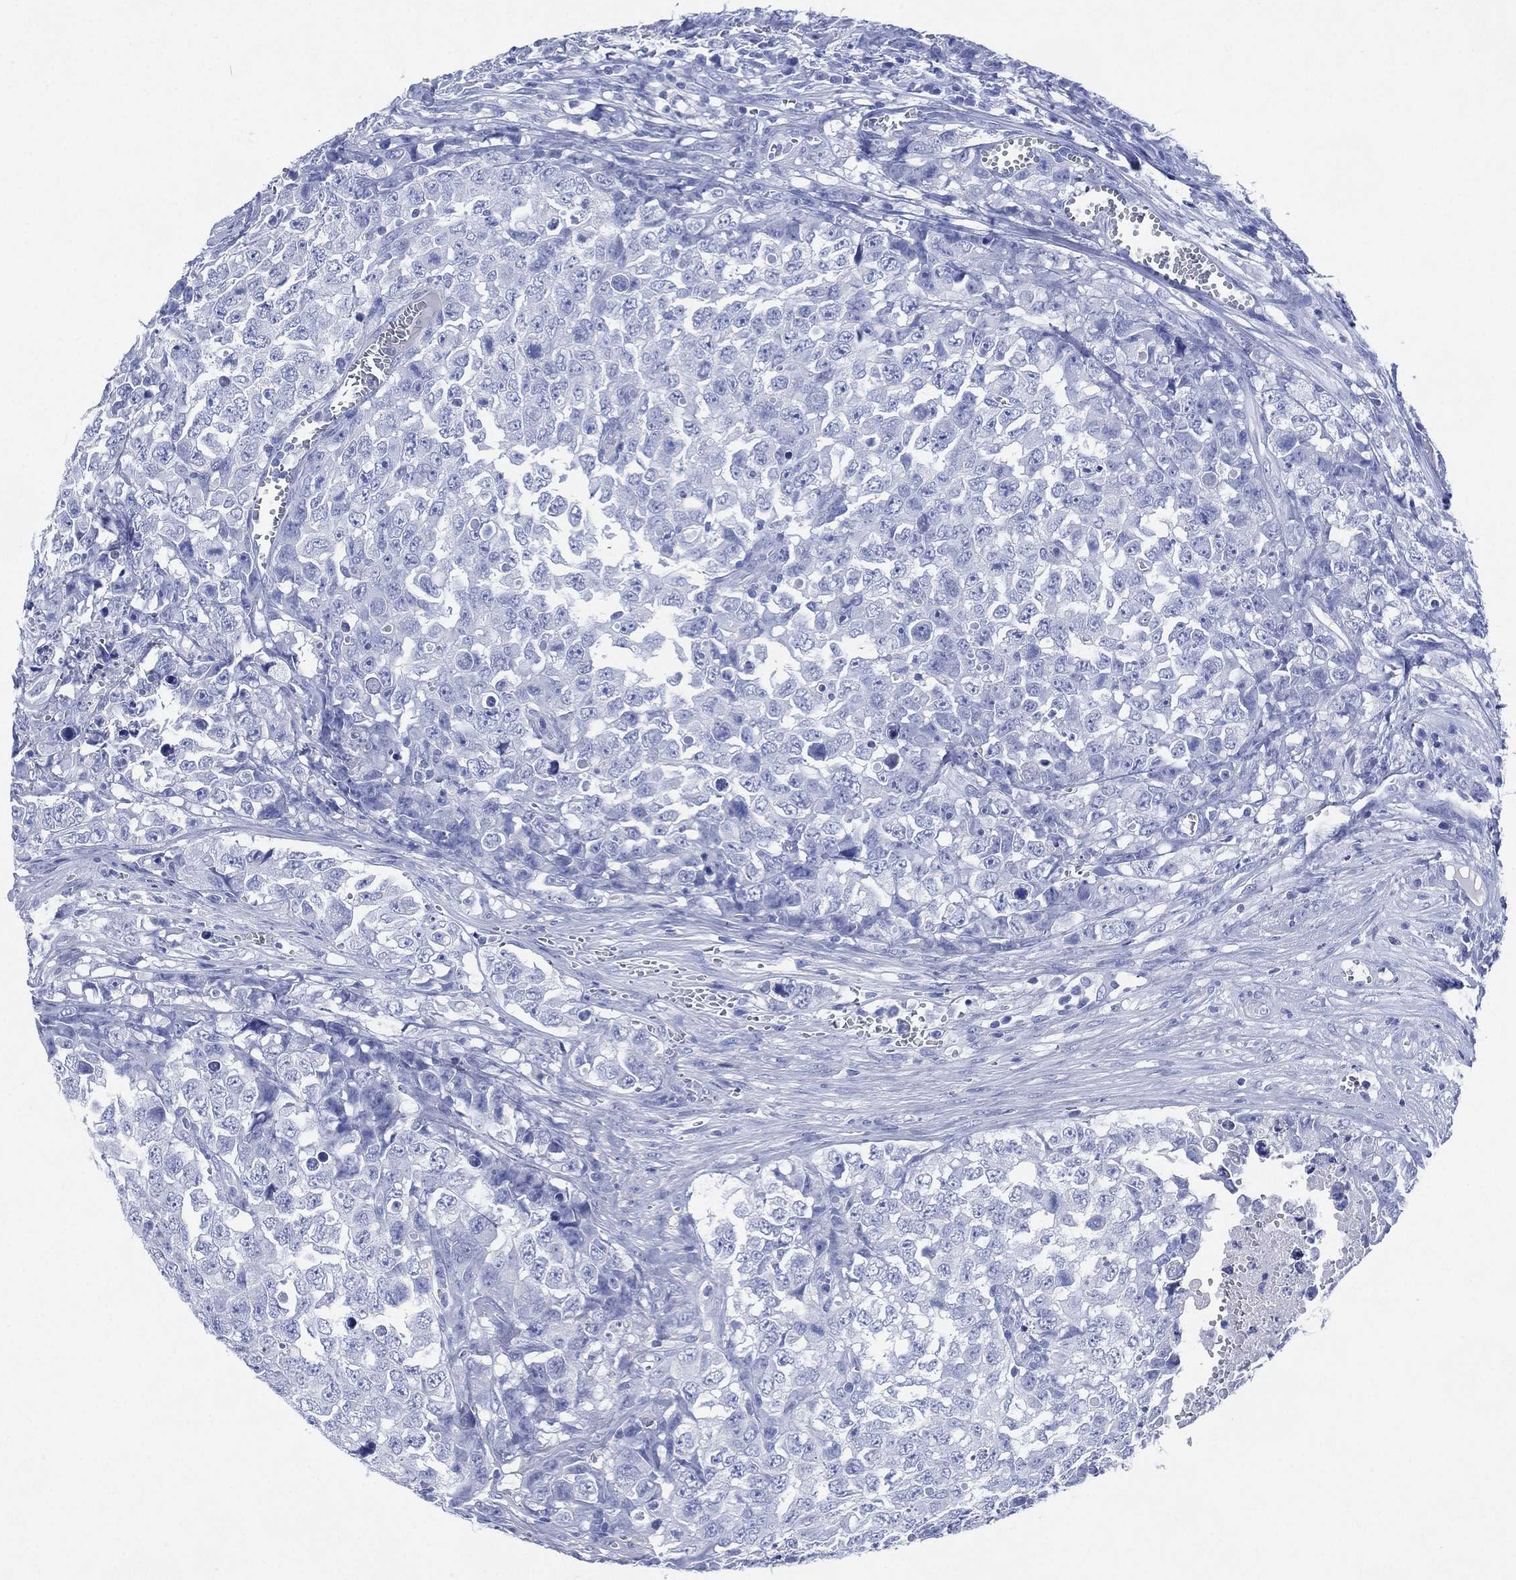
{"staining": {"intensity": "negative", "quantity": "none", "location": "none"}, "tissue": "testis cancer", "cell_type": "Tumor cells", "image_type": "cancer", "snomed": [{"axis": "morphology", "description": "Carcinoma, Embryonal, NOS"}, {"axis": "topography", "description": "Testis"}], "caption": "An image of human testis embryonal carcinoma is negative for staining in tumor cells.", "gene": "SIGLECL1", "patient": {"sex": "male", "age": 23}}